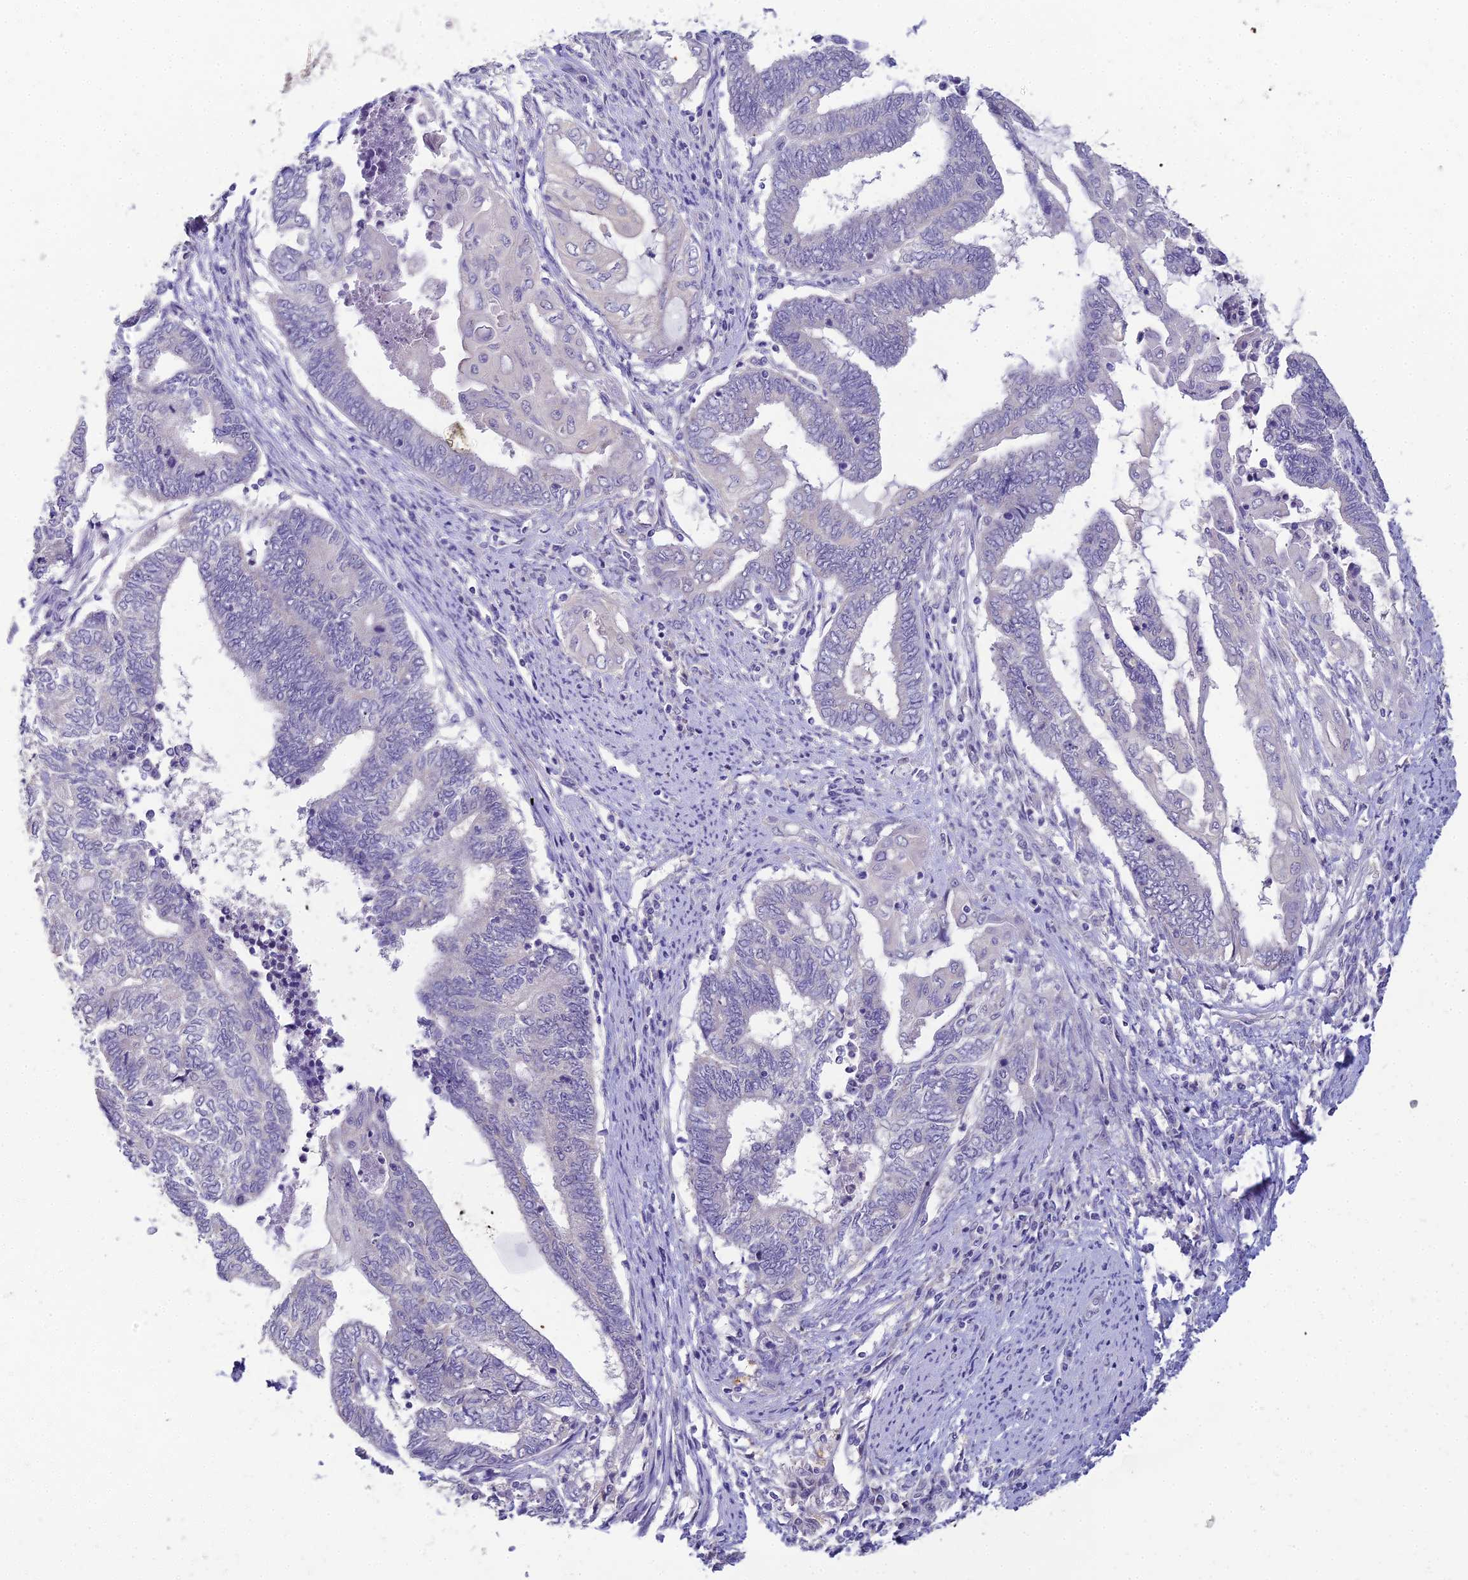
{"staining": {"intensity": "negative", "quantity": "none", "location": "none"}, "tissue": "endometrial cancer", "cell_type": "Tumor cells", "image_type": "cancer", "snomed": [{"axis": "morphology", "description": "Adenocarcinoma, NOS"}, {"axis": "topography", "description": "Uterus"}, {"axis": "topography", "description": "Endometrium"}], "caption": "A histopathology image of human endometrial cancer (adenocarcinoma) is negative for staining in tumor cells.", "gene": "NPY", "patient": {"sex": "female", "age": 70}}